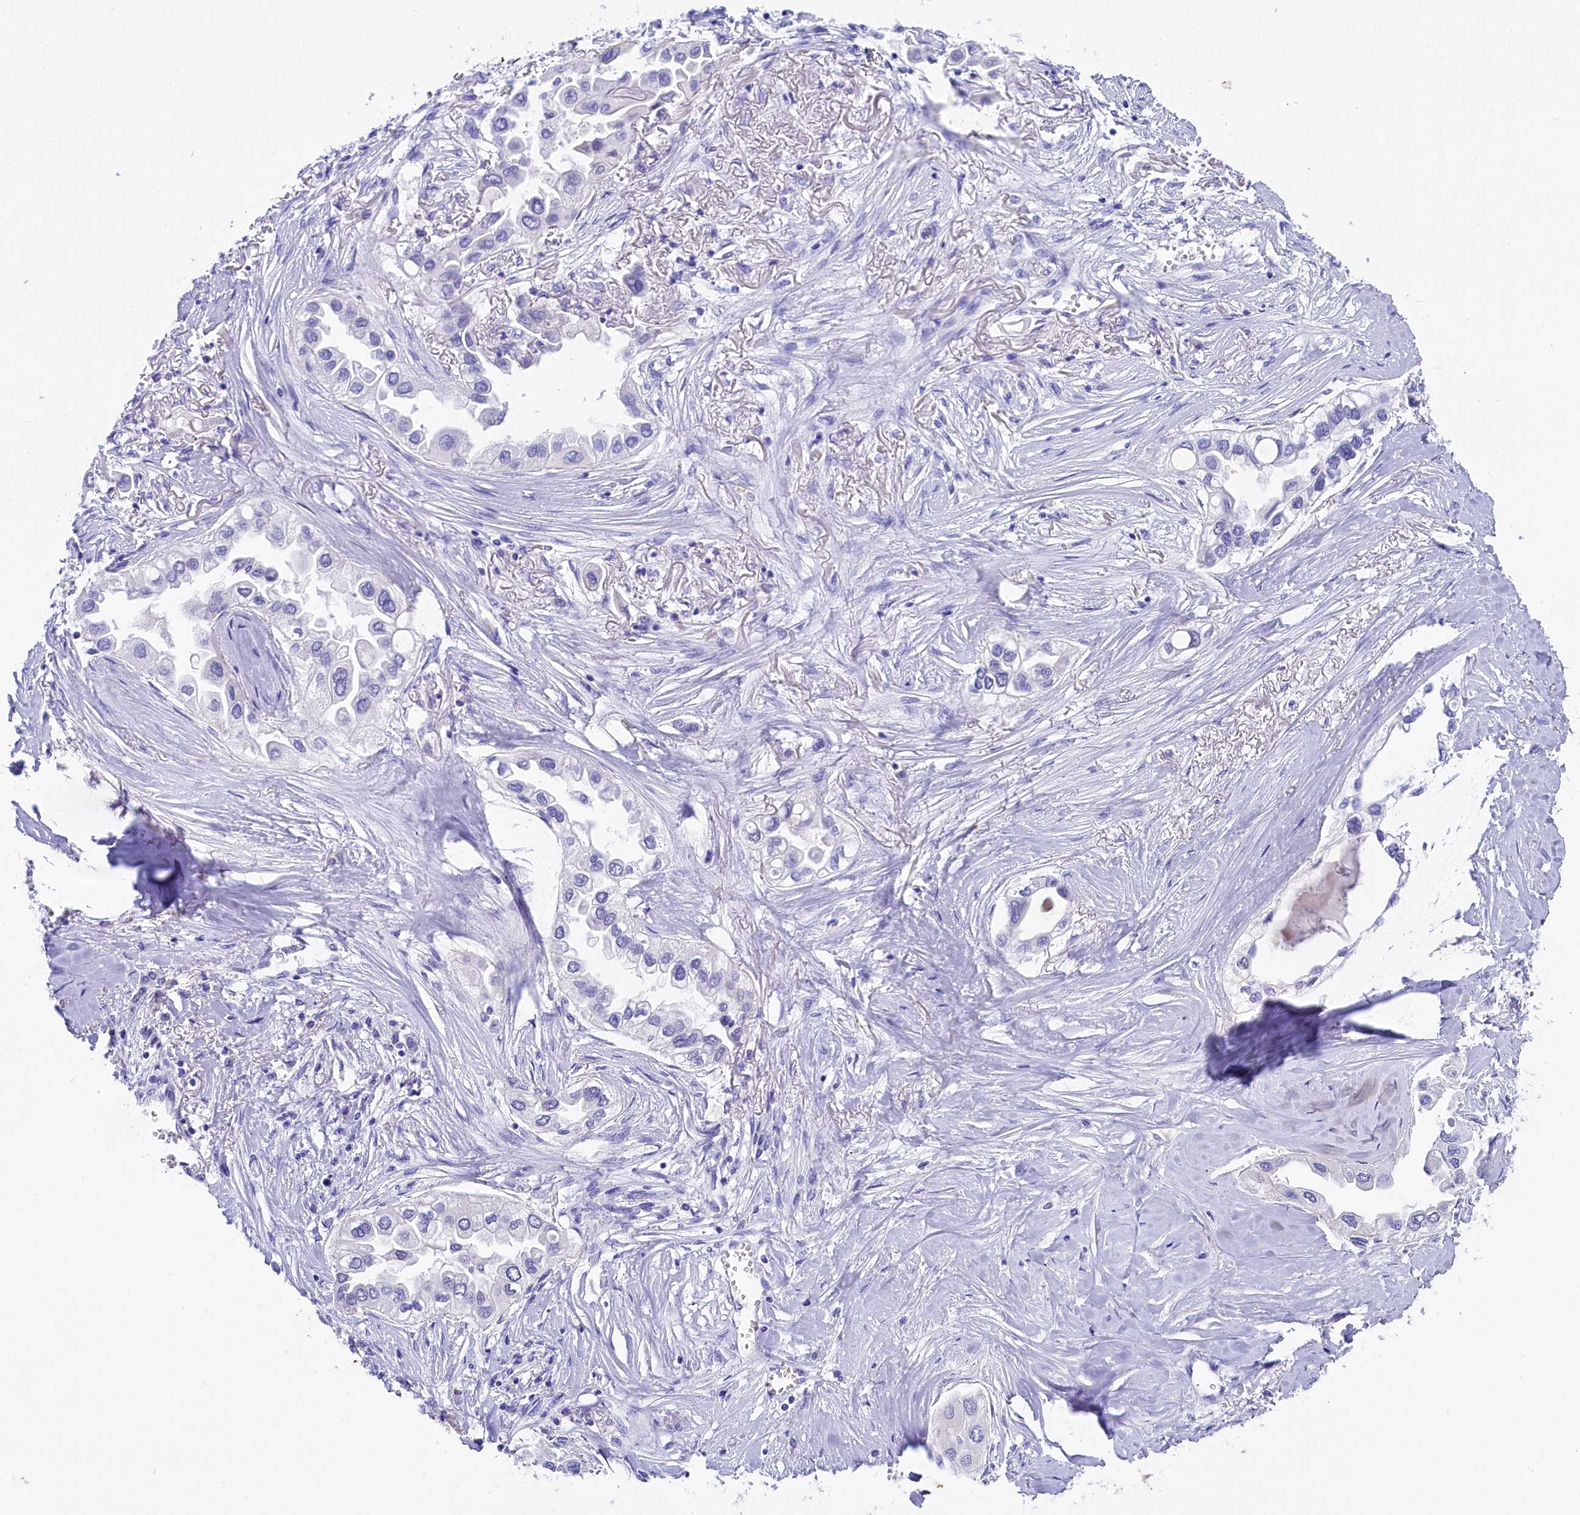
{"staining": {"intensity": "negative", "quantity": "none", "location": "none"}, "tissue": "lung cancer", "cell_type": "Tumor cells", "image_type": "cancer", "snomed": [{"axis": "morphology", "description": "Adenocarcinoma, NOS"}, {"axis": "topography", "description": "Lung"}], "caption": "Image shows no protein positivity in tumor cells of lung cancer tissue.", "gene": "SULT2A1", "patient": {"sex": "female", "age": 76}}